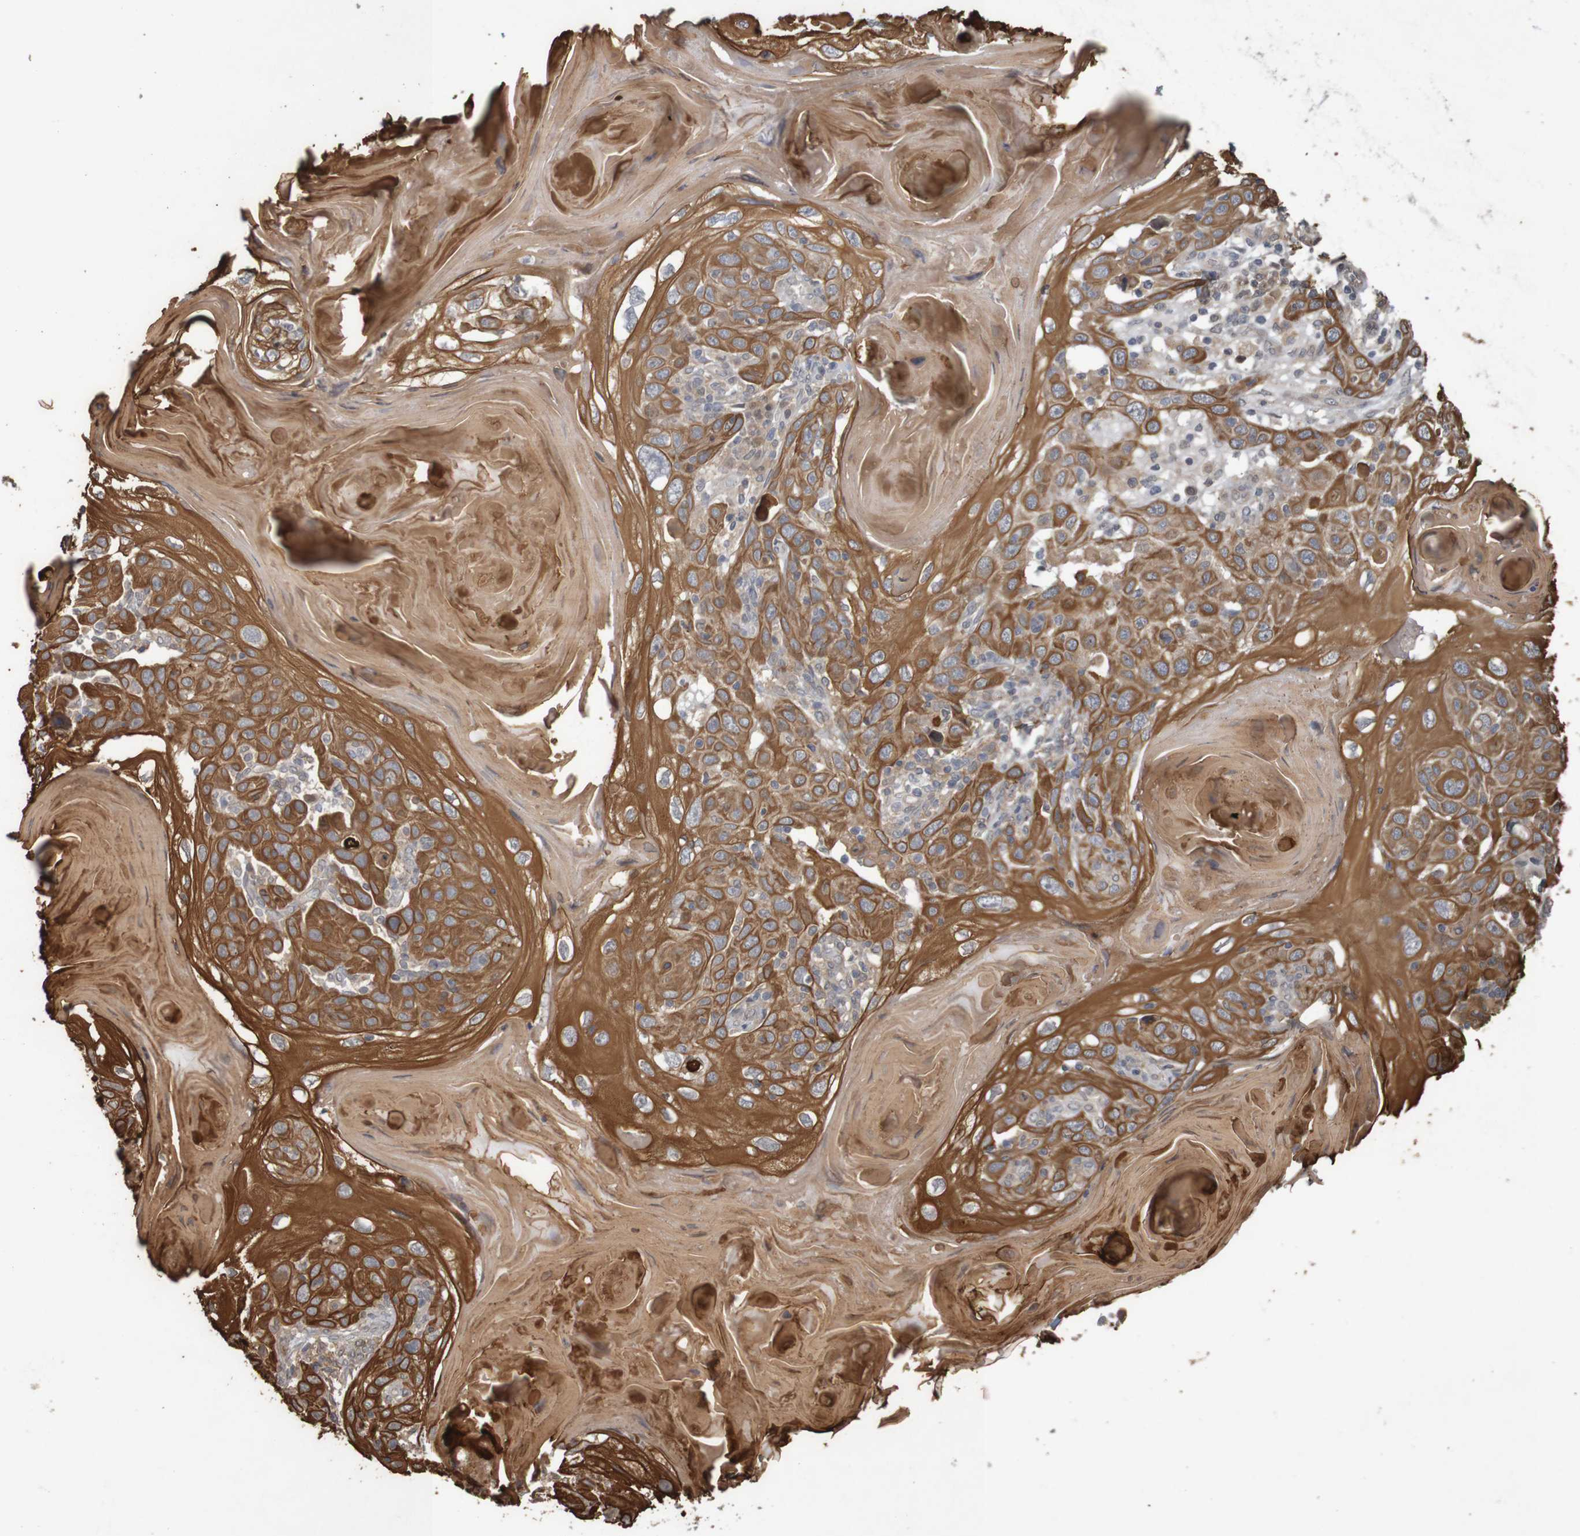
{"staining": {"intensity": "strong", "quantity": ">75%", "location": "cytoplasmic/membranous"}, "tissue": "skin cancer", "cell_type": "Tumor cells", "image_type": "cancer", "snomed": [{"axis": "morphology", "description": "Squamous cell carcinoma, NOS"}, {"axis": "topography", "description": "Skin"}], "caption": "Squamous cell carcinoma (skin) stained with immunohistochemistry (IHC) reveals strong cytoplasmic/membranous expression in approximately >75% of tumor cells.", "gene": "ARHGEF11", "patient": {"sex": "female", "age": 88}}